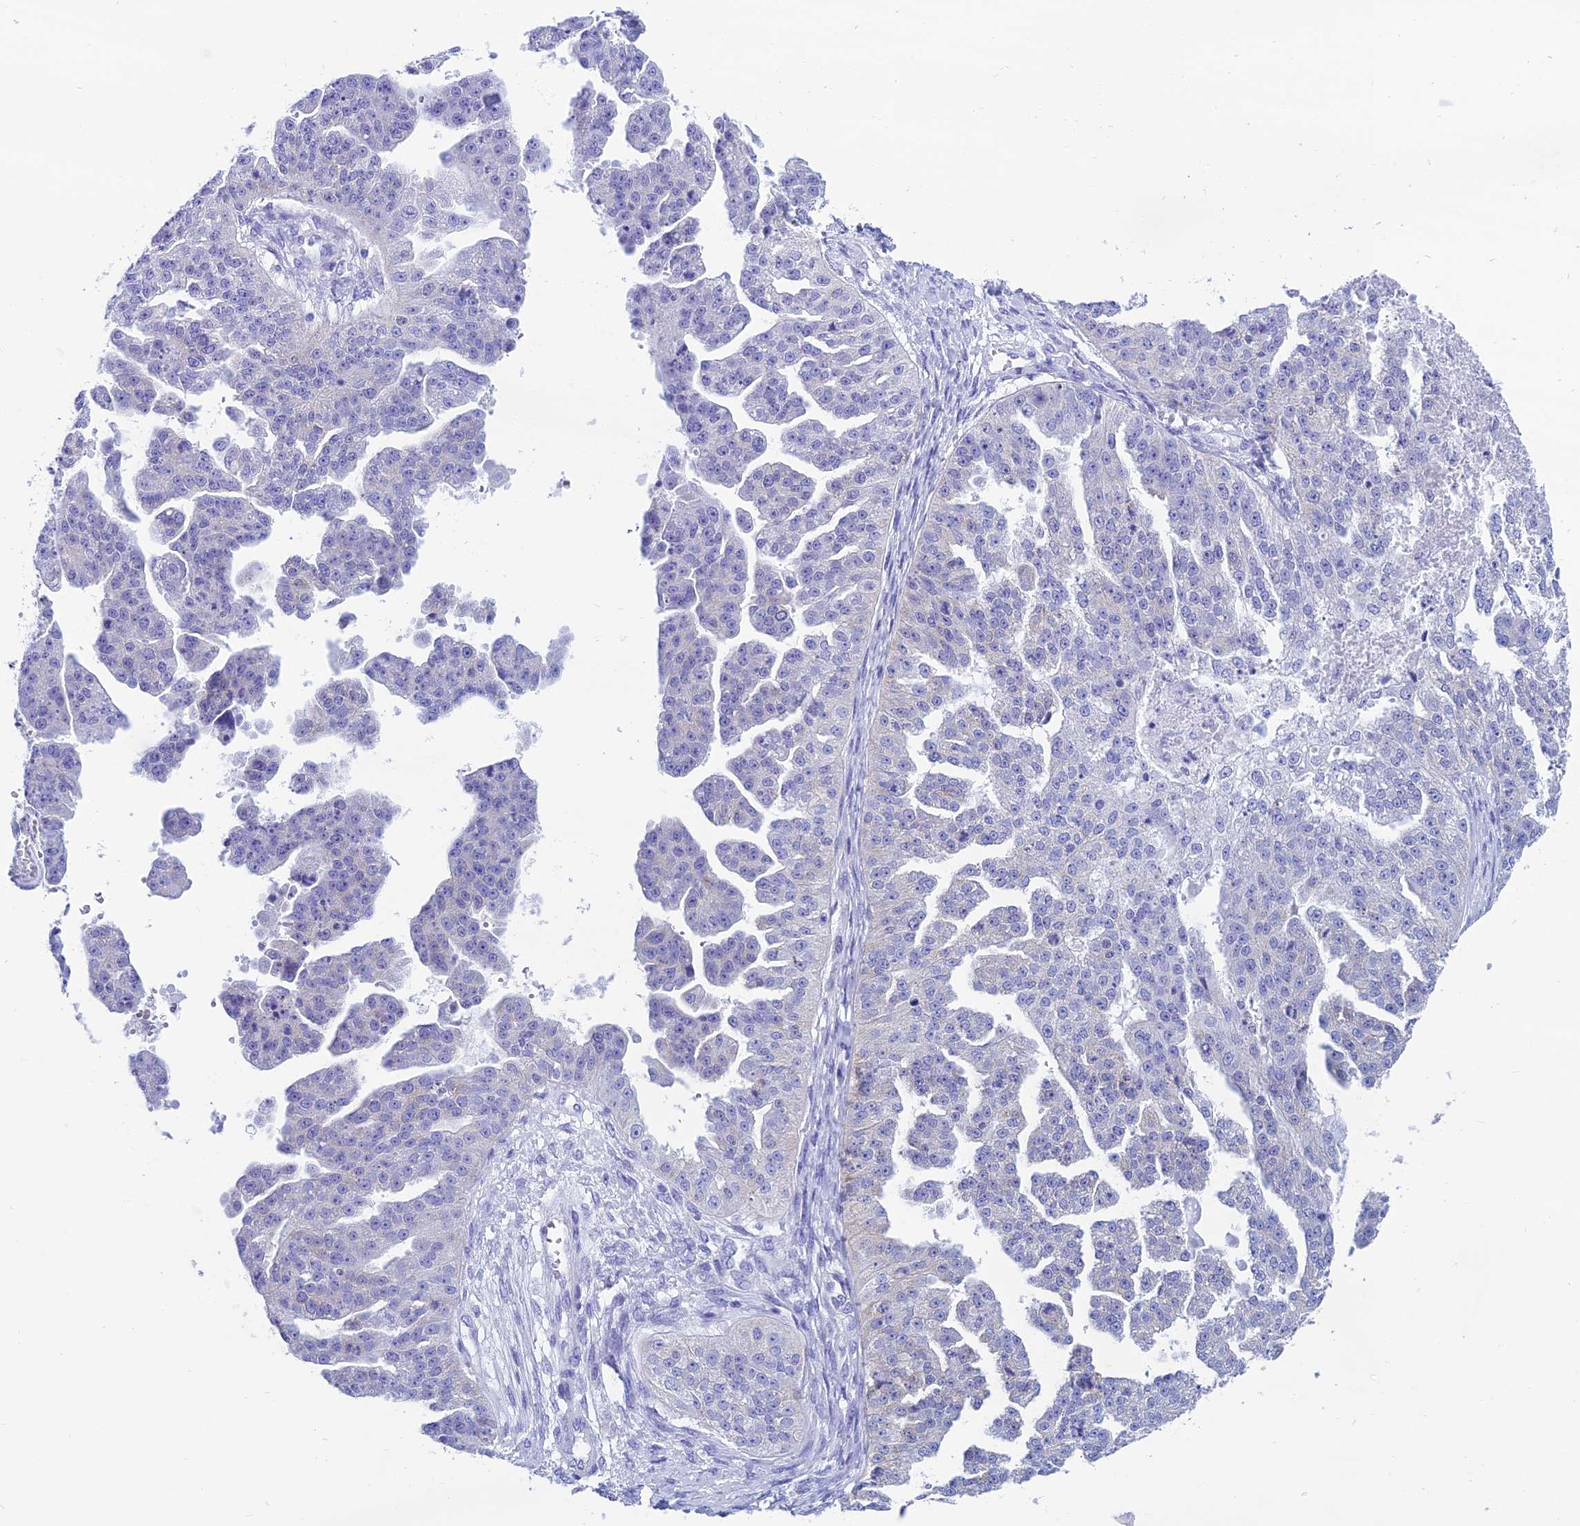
{"staining": {"intensity": "negative", "quantity": "none", "location": "none"}, "tissue": "ovarian cancer", "cell_type": "Tumor cells", "image_type": "cancer", "snomed": [{"axis": "morphology", "description": "Cystadenocarcinoma, serous, NOS"}, {"axis": "topography", "description": "Ovary"}], "caption": "Tumor cells are negative for protein expression in human ovarian serous cystadenocarcinoma.", "gene": "REEP4", "patient": {"sex": "female", "age": 58}}